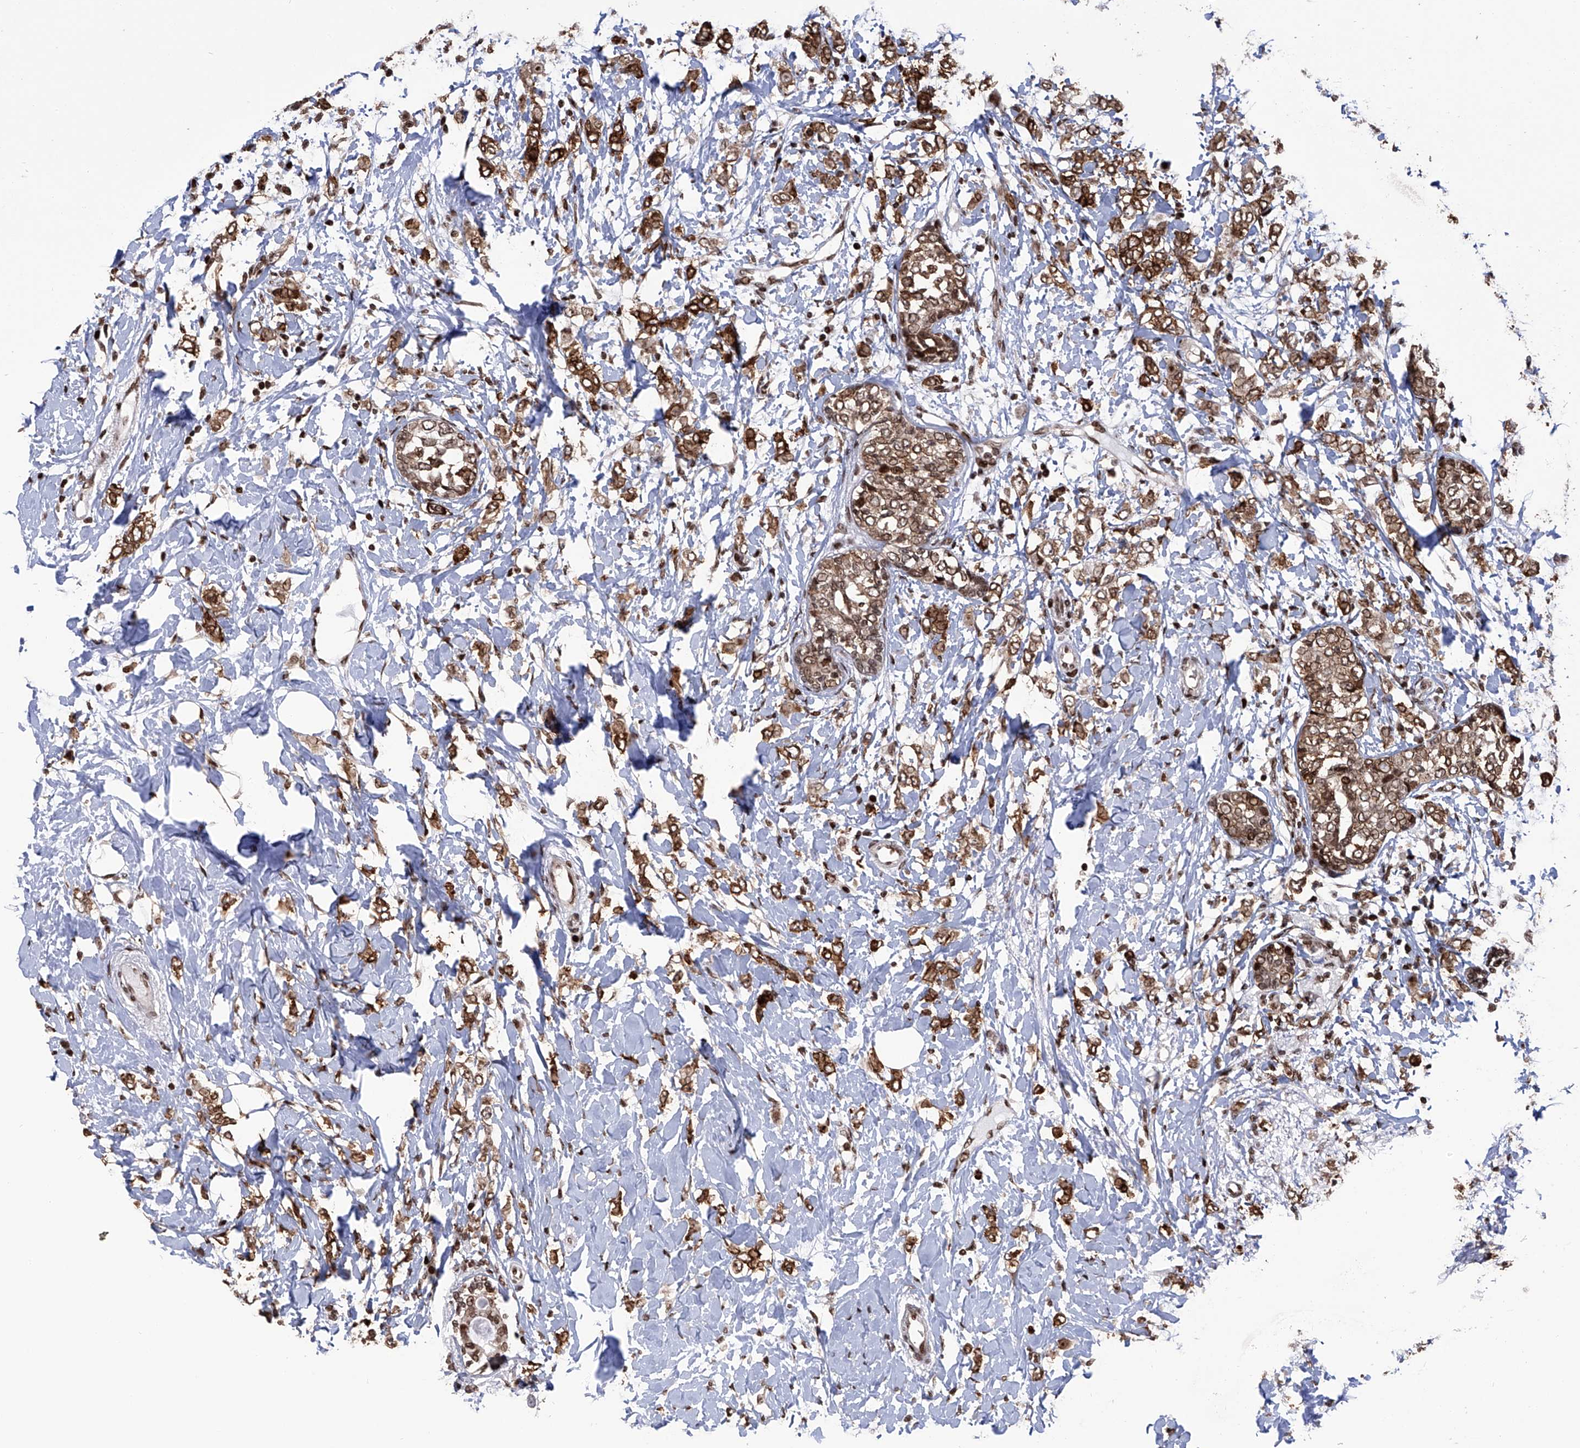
{"staining": {"intensity": "strong", "quantity": ">75%", "location": "cytoplasmic/membranous,nuclear"}, "tissue": "breast cancer", "cell_type": "Tumor cells", "image_type": "cancer", "snomed": [{"axis": "morphology", "description": "Normal tissue, NOS"}, {"axis": "morphology", "description": "Lobular carcinoma"}, {"axis": "topography", "description": "Breast"}], "caption": "Strong cytoplasmic/membranous and nuclear expression for a protein is appreciated in about >75% of tumor cells of breast cancer (lobular carcinoma) using immunohistochemistry.", "gene": "PAK1IP1", "patient": {"sex": "female", "age": 47}}